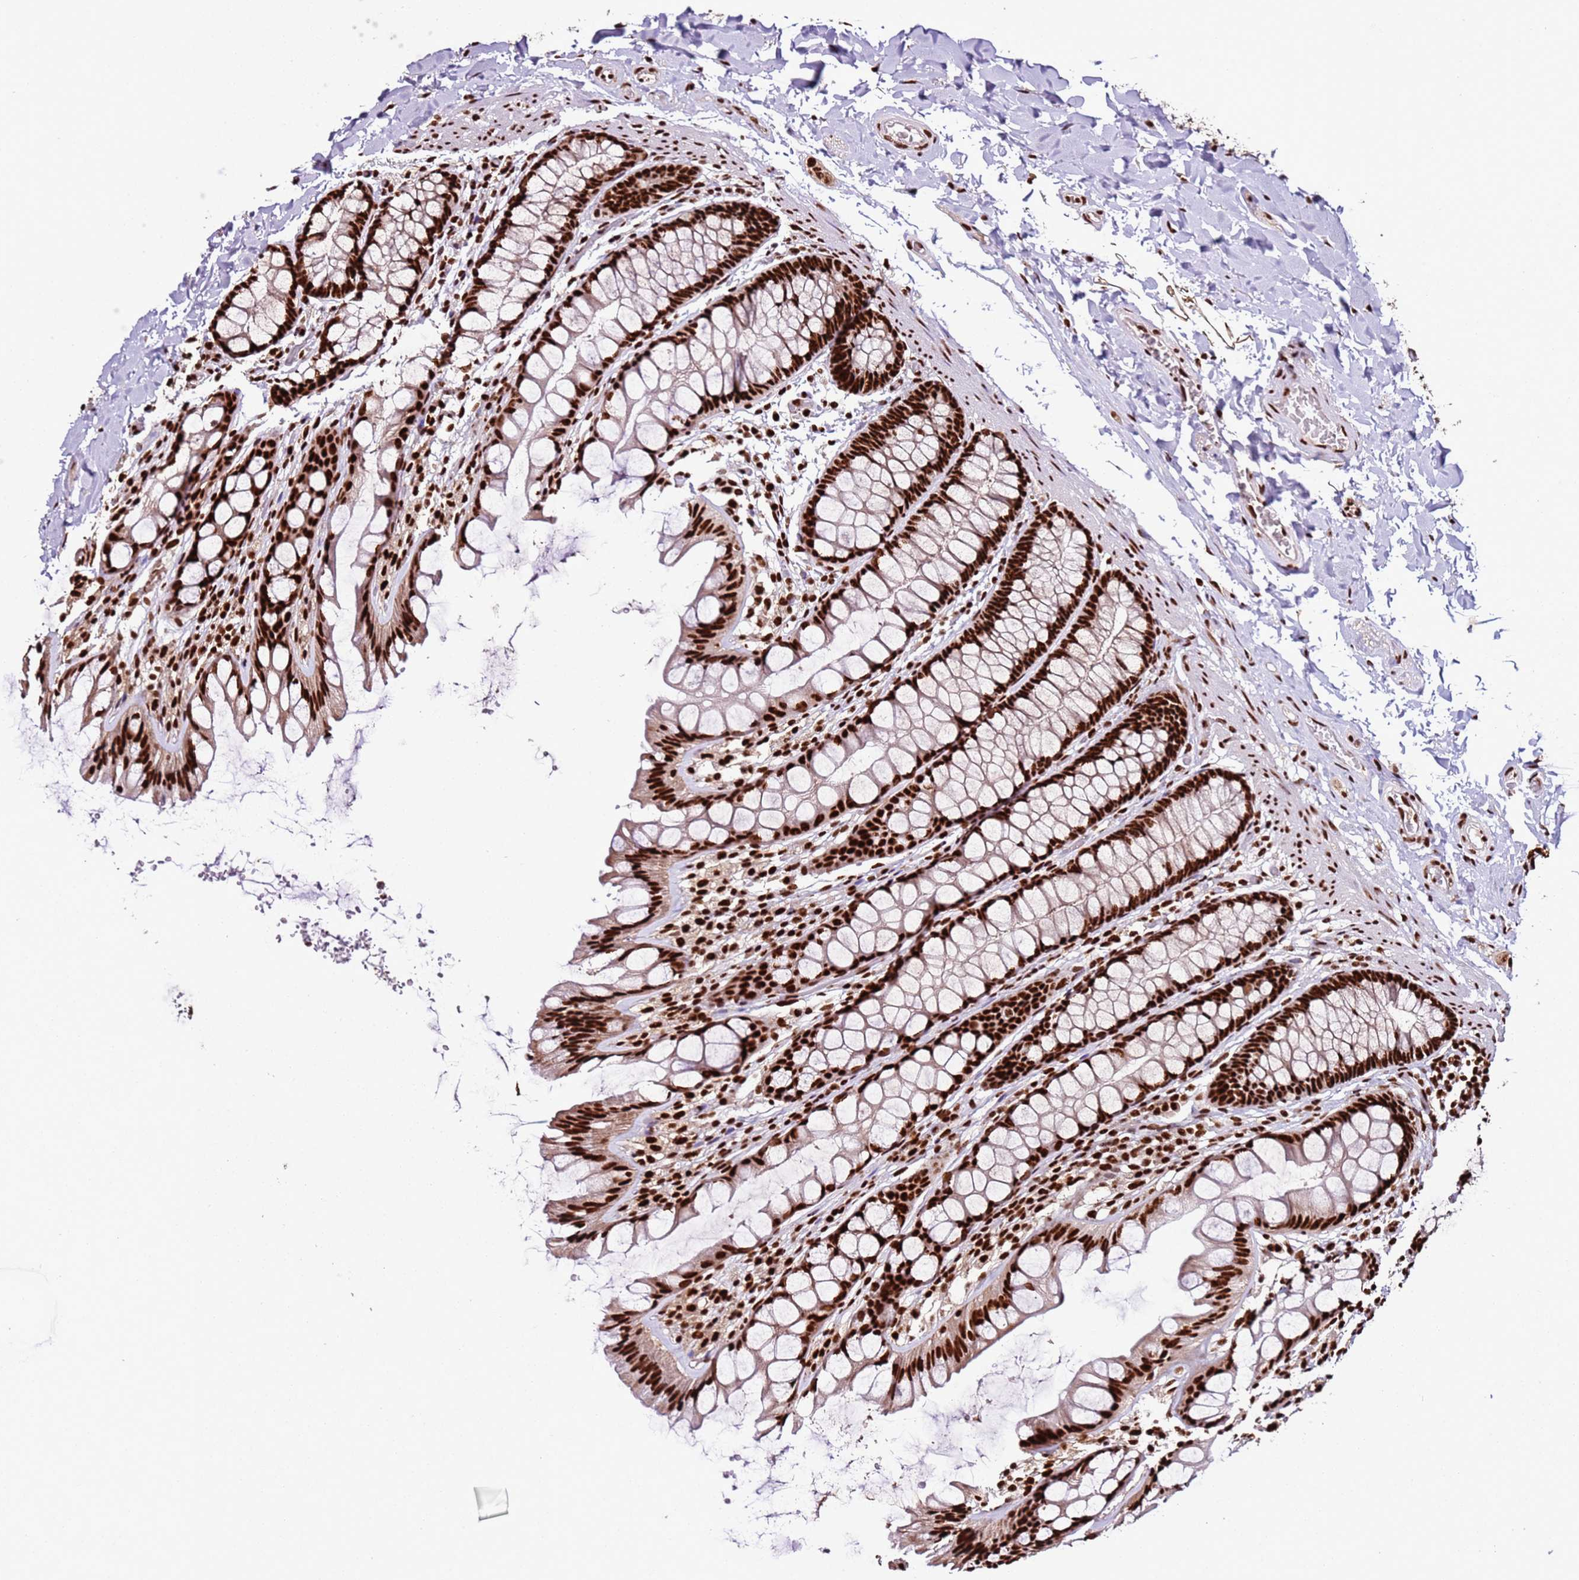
{"staining": {"intensity": "strong", "quantity": ">75%", "location": "nuclear"}, "tissue": "colon", "cell_type": "Endothelial cells", "image_type": "normal", "snomed": [{"axis": "morphology", "description": "Normal tissue, NOS"}, {"axis": "topography", "description": "Colon"}], "caption": "Immunohistochemical staining of benign human colon displays strong nuclear protein positivity in about >75% of endothelial cells.", "gene": "C6orf226", "patient": {"sex": "male", "age": 47}}